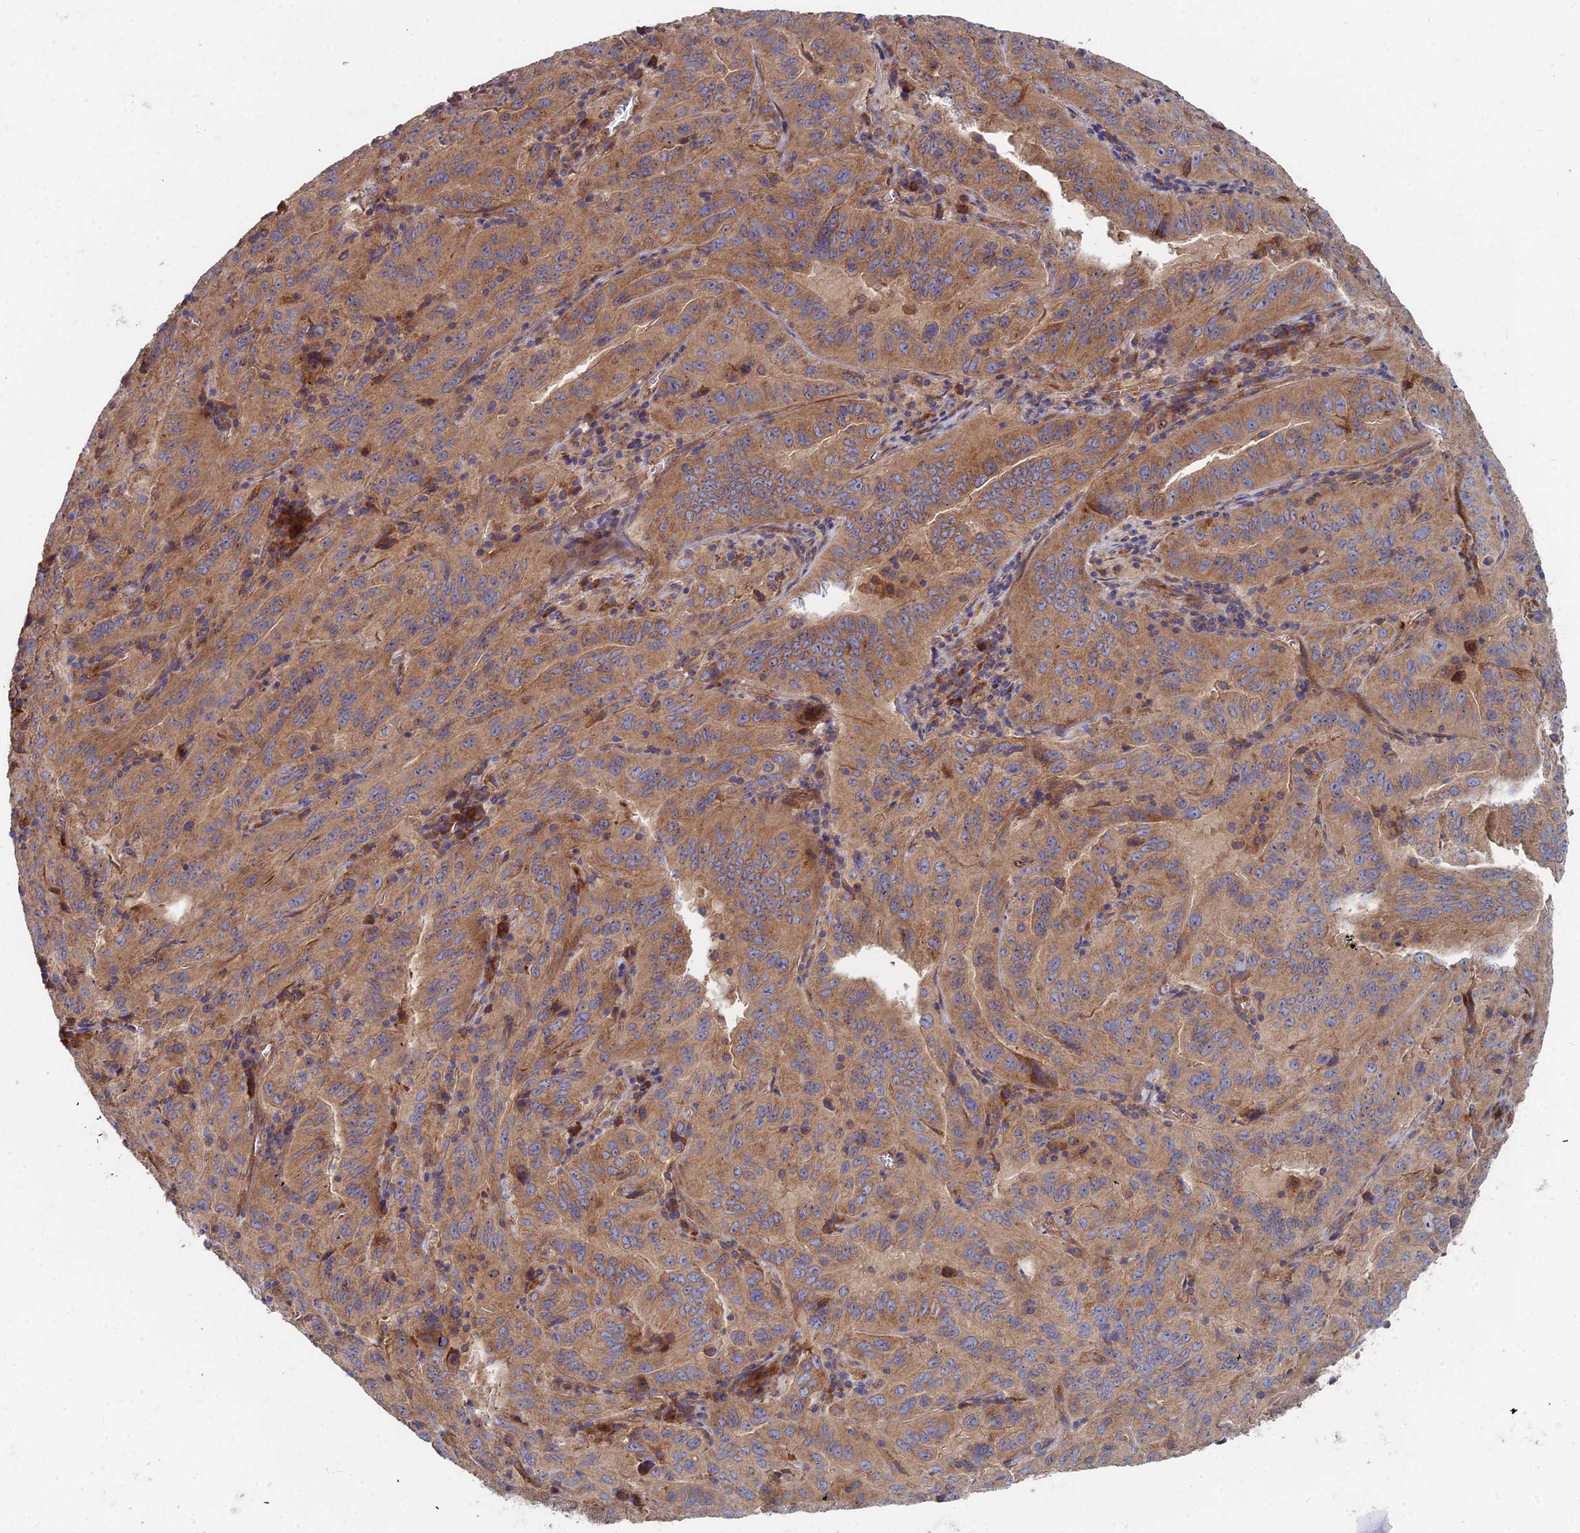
{"staining": {"intensity": "moderate", "quantity": ">75%", "location": "cytoplasmic/membranous"}, "tissue": "pancreatic cancer", "cell_type": "Tumor cells", "image_type": "cancer", "snomed": [{"axis": "morphology", "description": "Adenocarcinoma, NOS"}, {"axis": "topography", "description": "Pancreas"}], "caption": "Protein staining of pancreatic cancer (adenocarcinoma) tissue reveals moderate cytoplasmic/membranous staining in about >75% of tumor cells.", "gene": "CCZ1", "patient": {"sex": "male", "age": 63}}